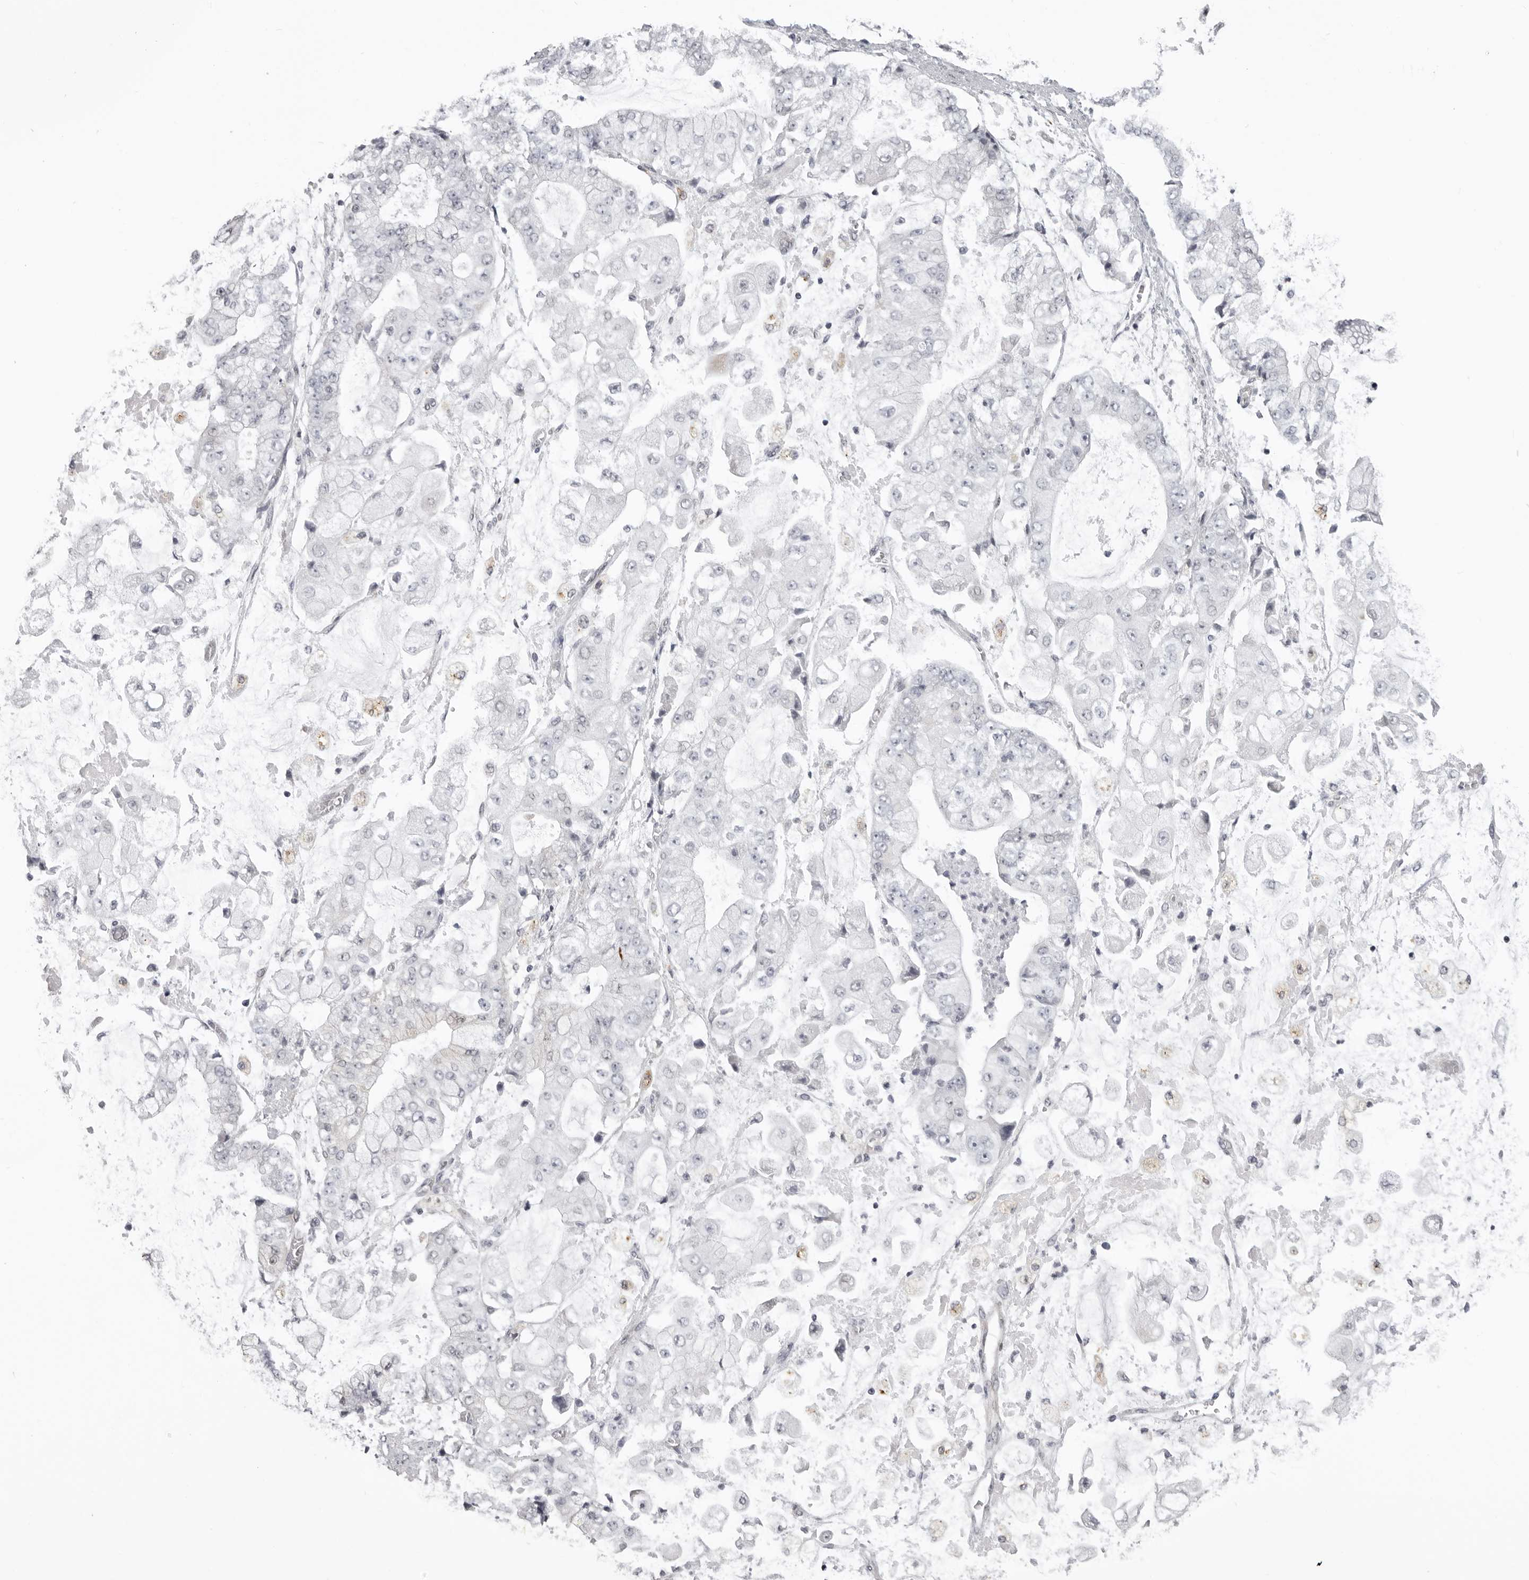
{"staining": {"intensity": "negative", "quantity": "none", "location": "none"}, "tissue": "stomach cancer", "cell_type": "Tumor cells", "image_type": "cancer", "snomed": [{"axis": "morphology", "description": "Adenocarcinoma, NOS"}, {"axis": "topography", "description": "Stomach"}], "caption": "Immunohistochemical staining of stomach cancer reveals no significant staining in tumor cells.", "gene": "SUGCT", "patient": {"sex": "male", "age": 76}}